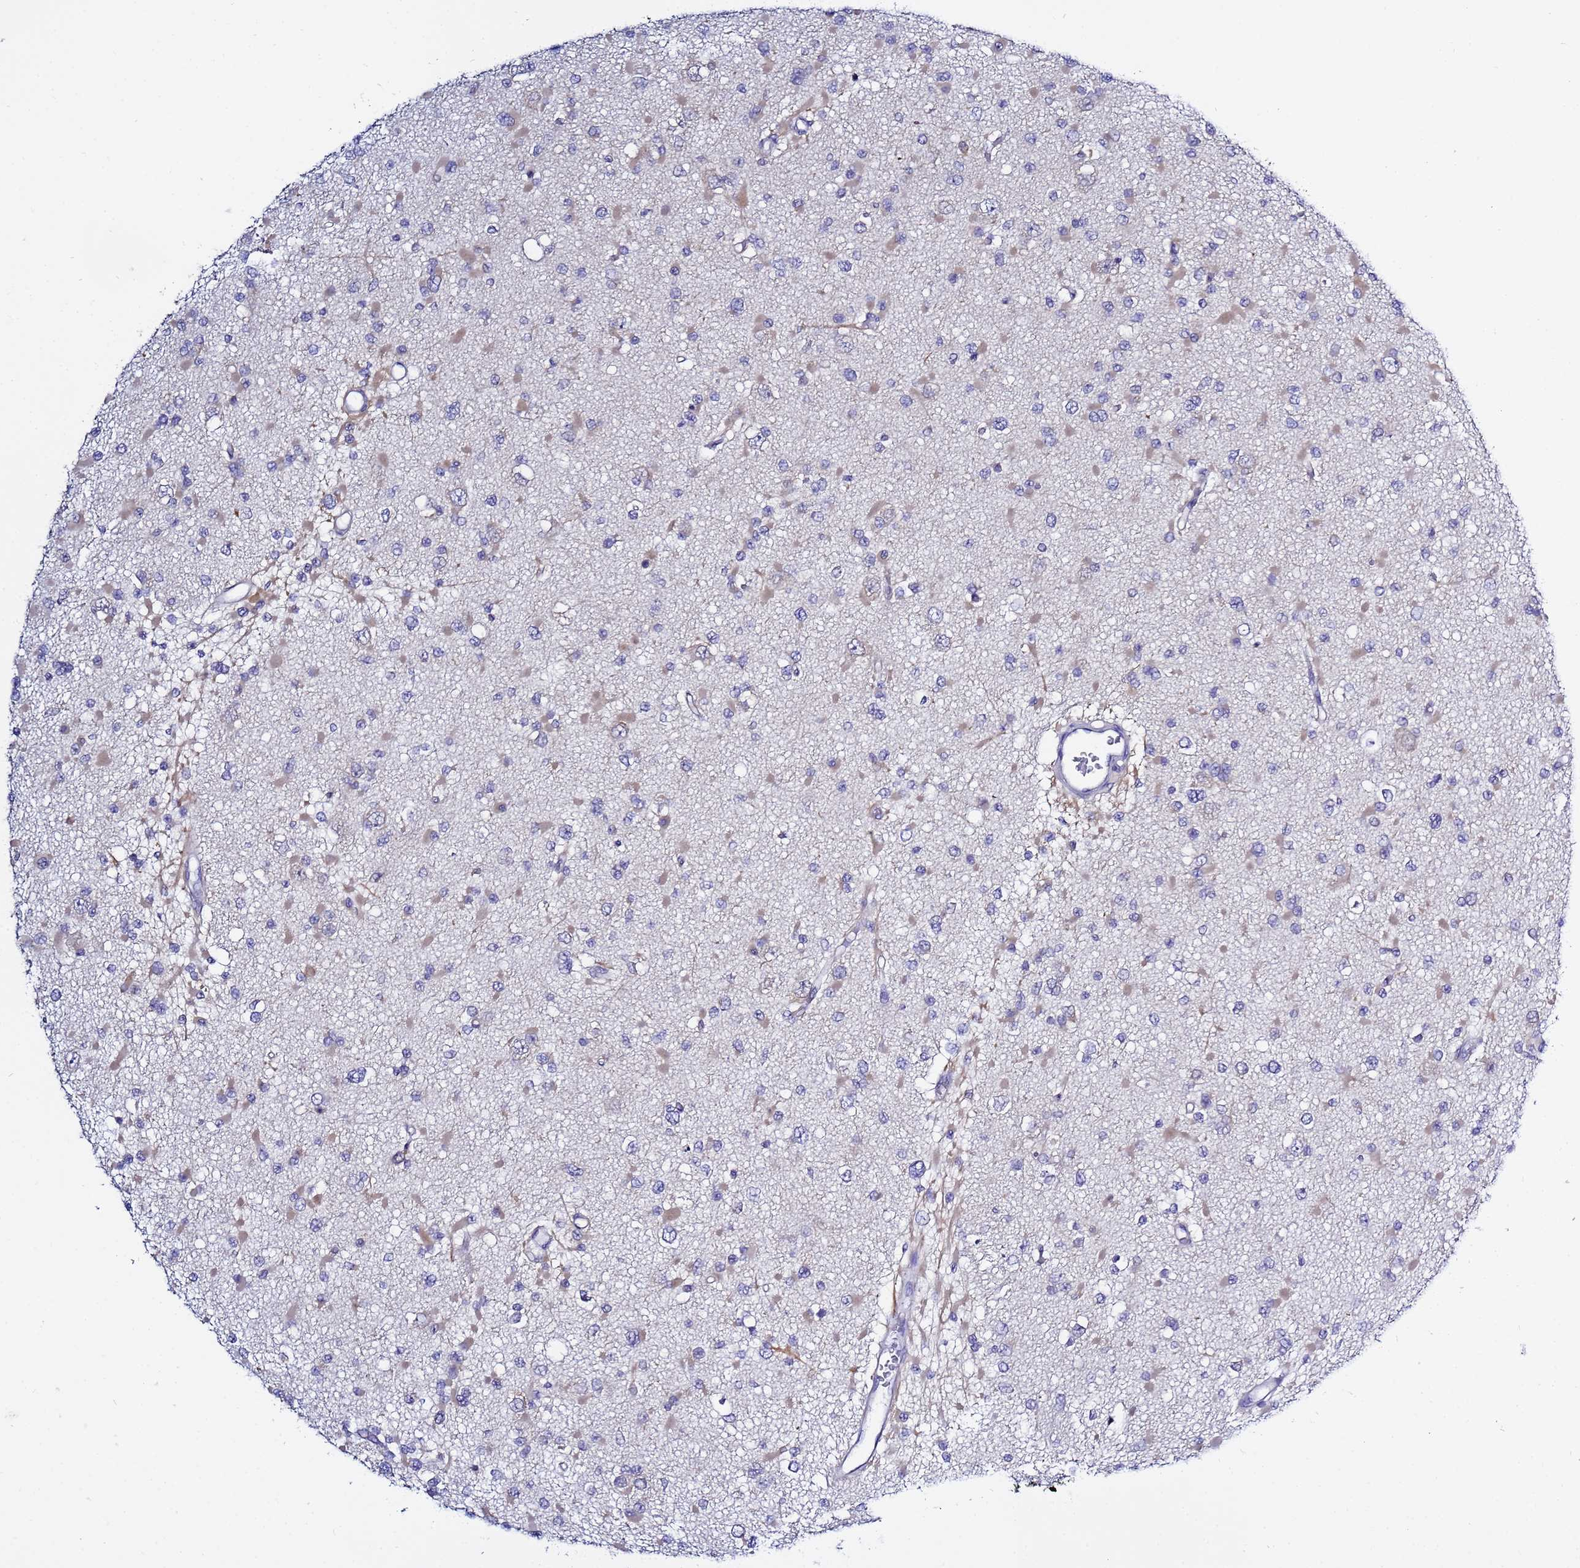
{"staining": {"intensity": "weak", "quantity": "<25%", "location": "cytoplasmic/membranous"}, "tissue": "glioma", "cell_type": "Tumor cells", "image_type": "cancer", "snomed": [{"axis": "morphology", "description": "Glioma, malignant, Low grade"}, {"axis": "topography", "description": "Brain"}], "caption": "Immunohistochemistry (IHC) histopathology image of human glioma stained for a protein (brown), which displays no expression in tumor cells.", "gene": "LENG1", "patient": {"sex": "female", "age": 22}}